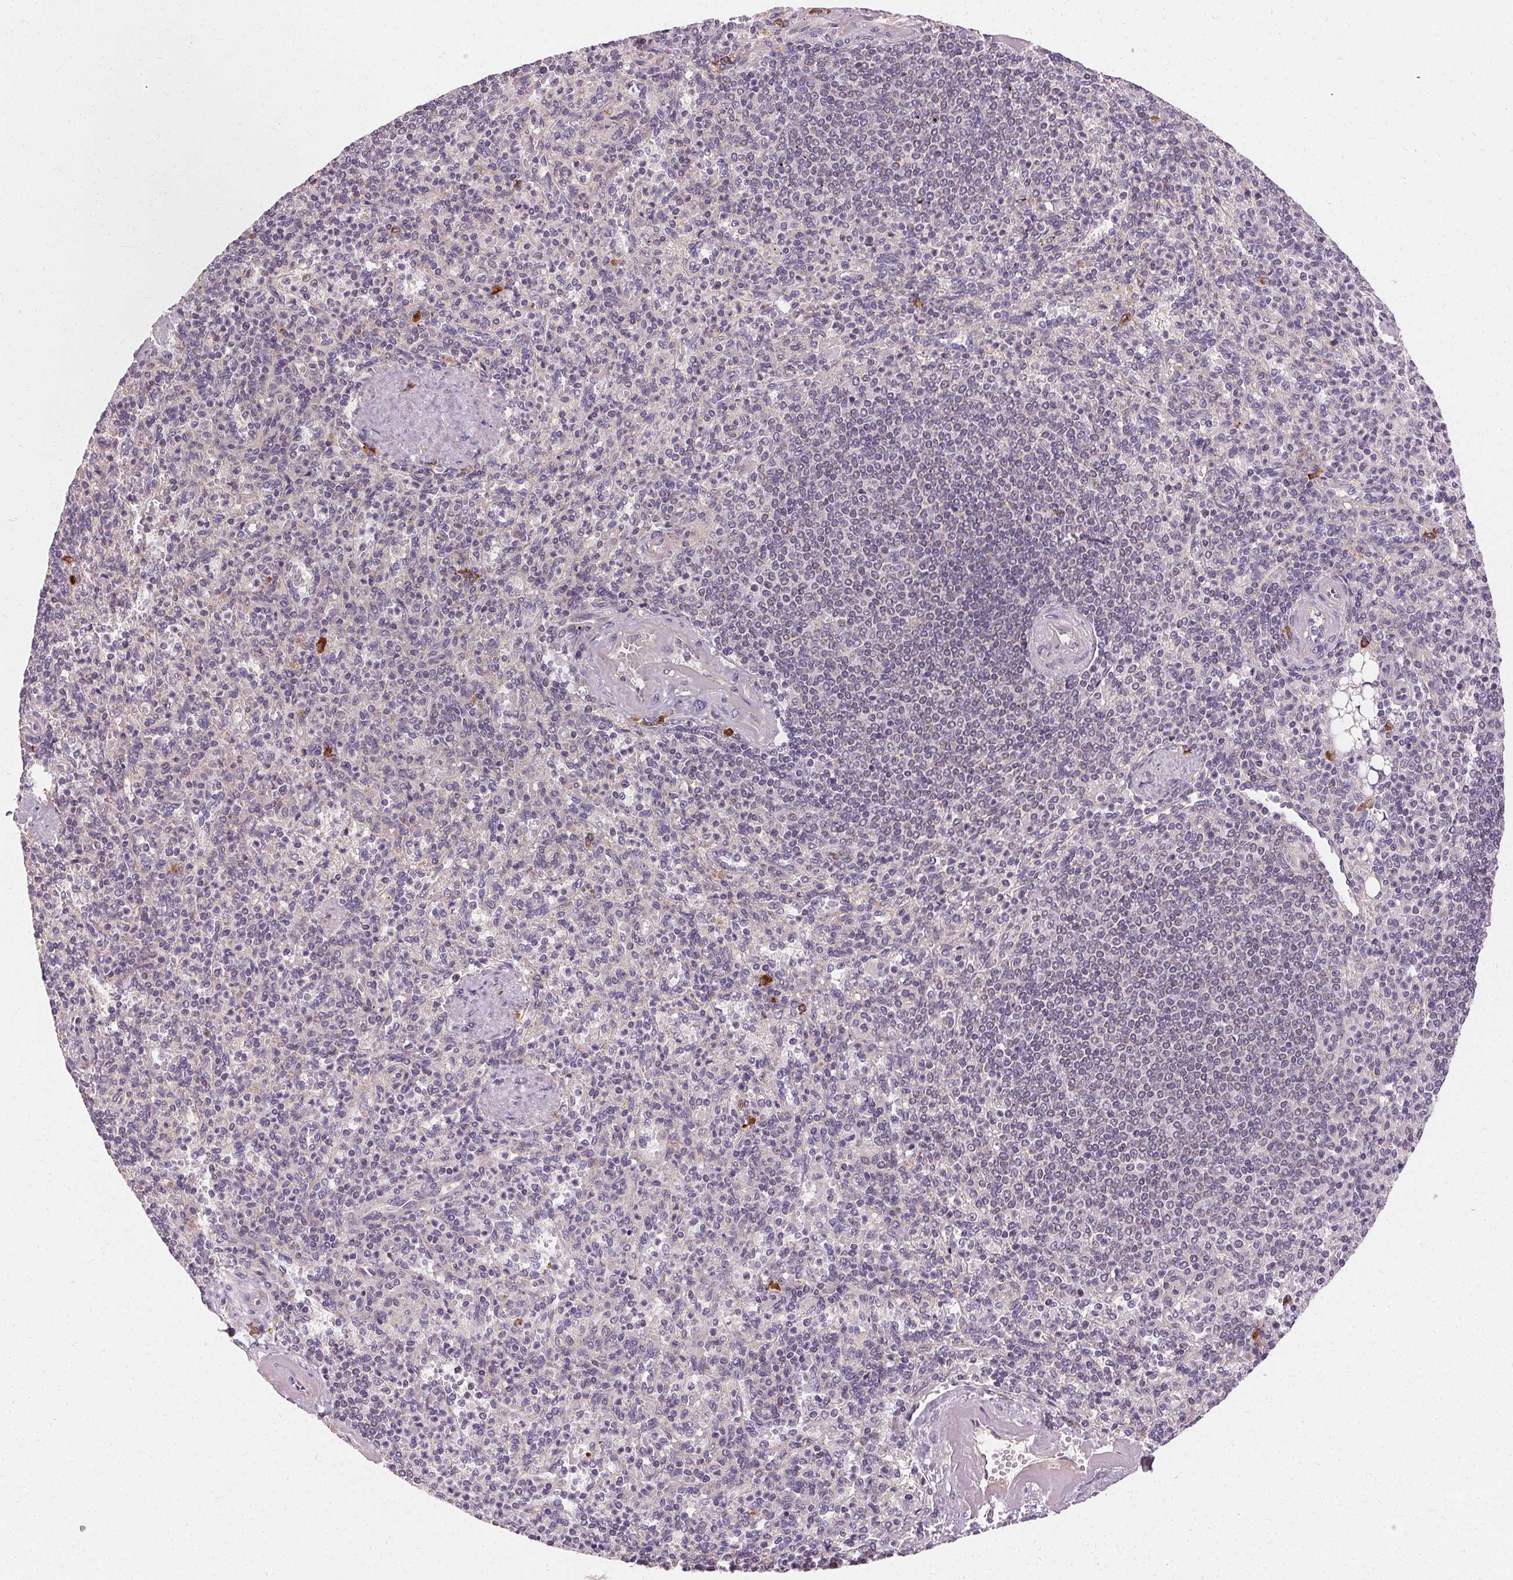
{"staining": {"intensity": "negative", "quantity": "none", "location": "none"}, "tissue": "spleen", "cell_type": "Cells in red pulp", "image_type": "normal", "snomed": [{"axis": "morphology", "description": "Normal tissue, NOS"}, {"axis": "topography", "description": "Spleen"}], "caption": "The IHC micrograph has no significant staining in cells in red pulp of spleen.", "gene": "APLP1", "patient": {"sex": "female", "age": 74}}